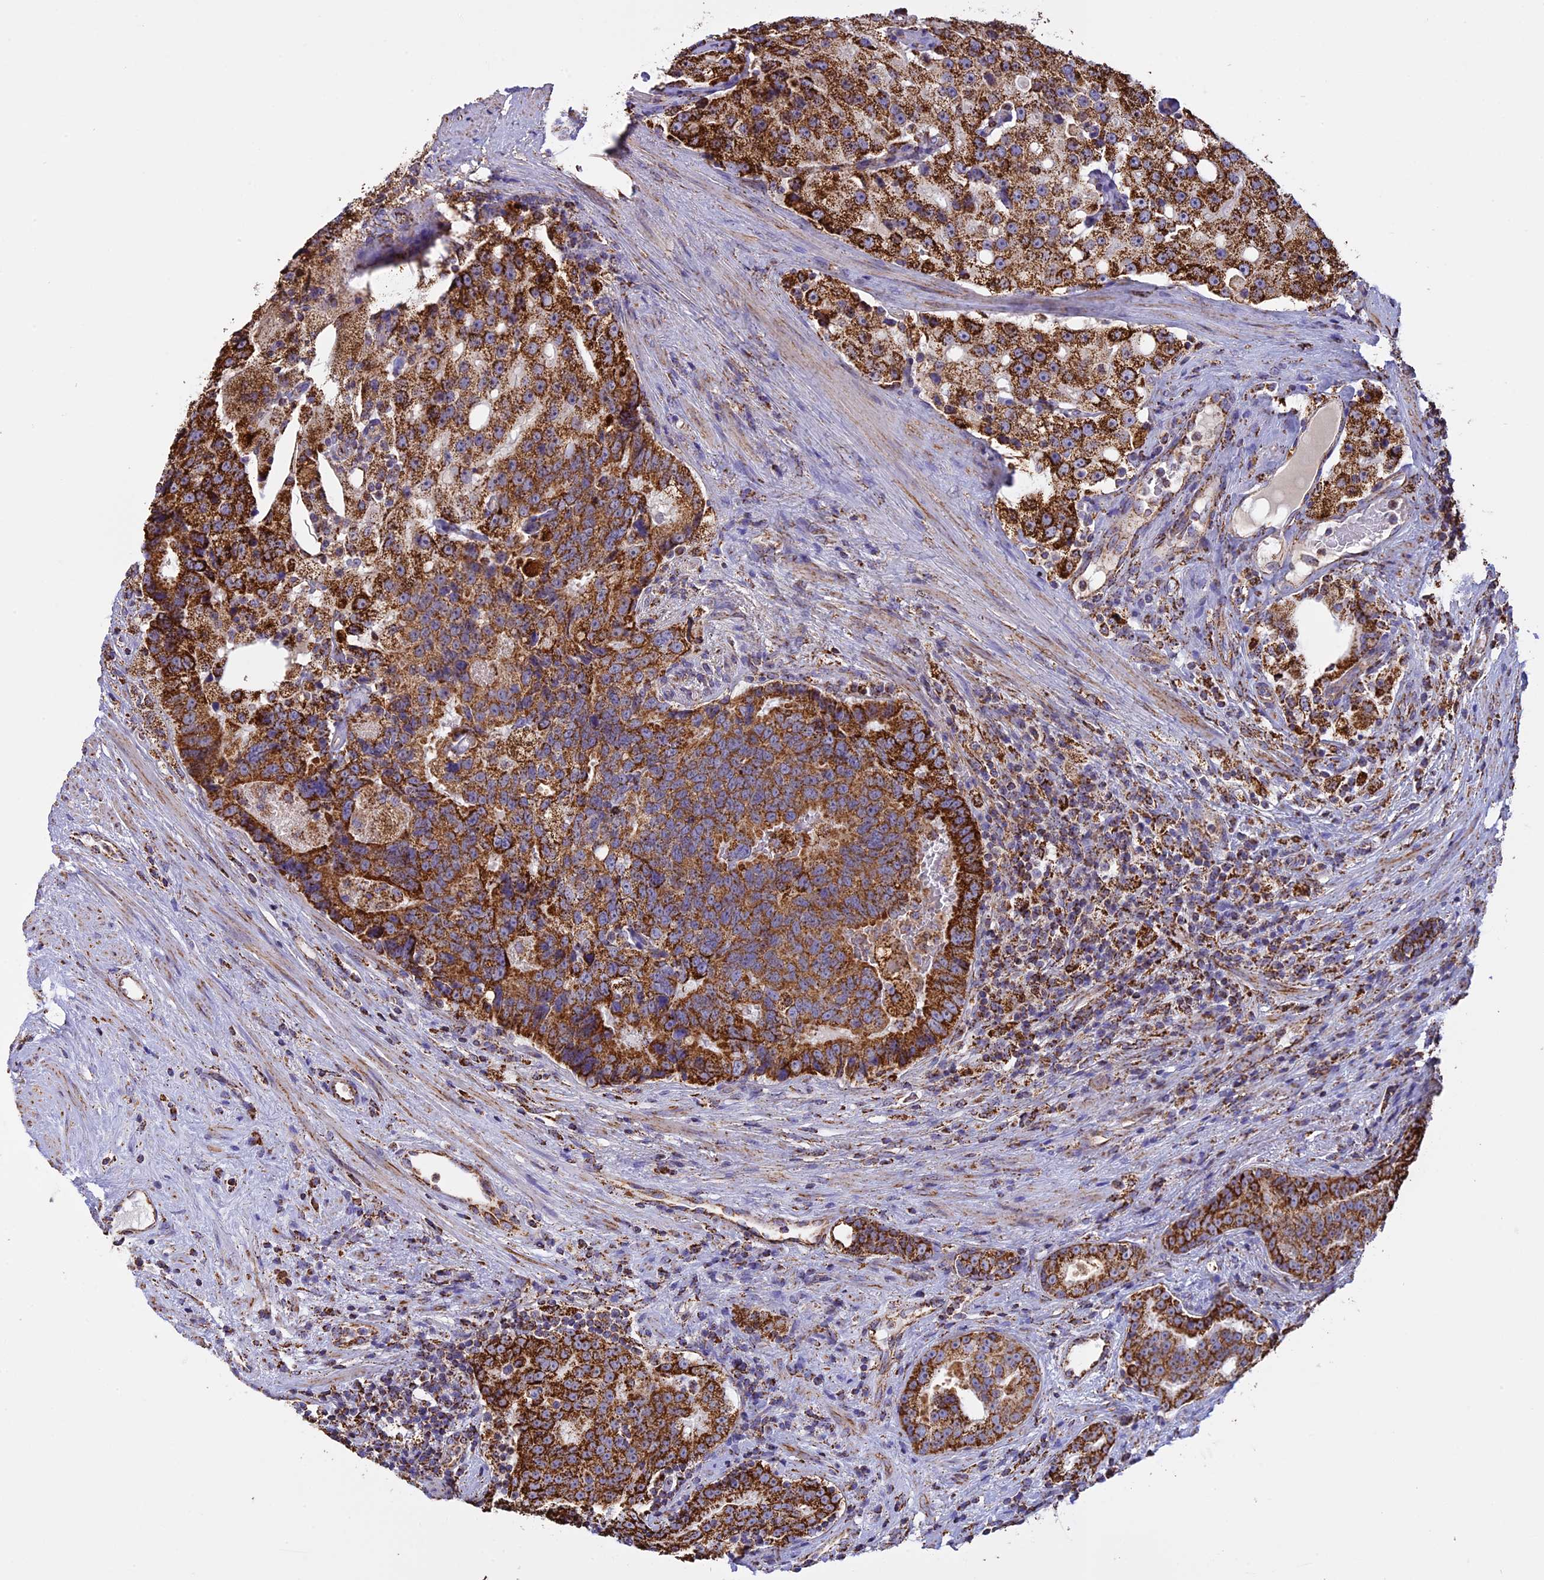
{"staining": {"intensity": "strong", "quantity": ">75%", "location": "cytoplasmic/membranous"}, "tissue": "prostate cancer", "cell_type": "Tumor cells", "image_type": "cancer", "snomed": [{"axis": "morphology", "description": "Adenocarcinoma, High grade"}, {"axis": "topography", "description": "Prostate"}], "caption": "Immunohistochemical staining of human prostate cancer reveals high levels of strong cytoplasmic/membranous protein expression in about >75% of tumor cells.", "gene": "KCNG1", "patient": {"sex": "male", "age": 70}}